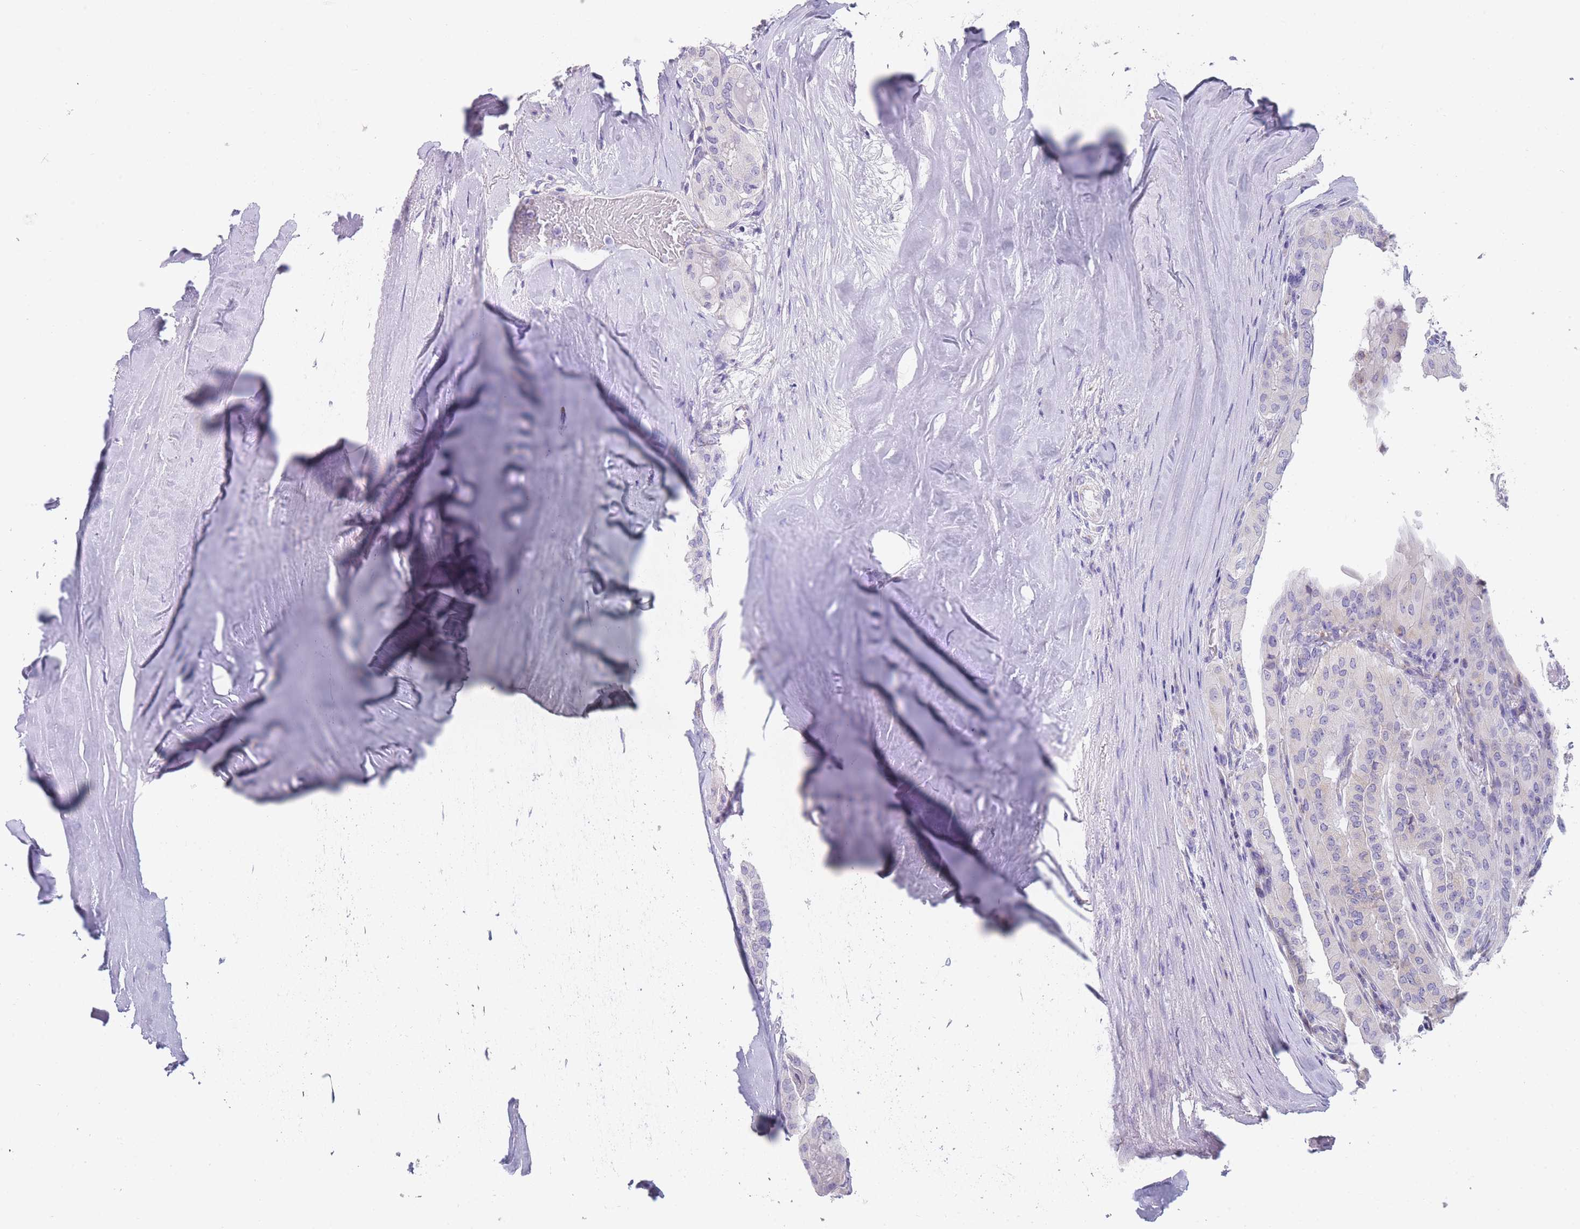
{"staining": {"intensity": "weak", "quantity": "<25%", "location": "cytoplasmic/membranous"}, "tissue": "thyroid cancer", "cell_type": "Tumor cells", "image_type": "cancer", "snomed": [{"axis": "morphology", "description": "Papillary adenocarcinoma, NOS"}, {"axis": "topography", "description": "Thyroid gland"}], "caption": "There is no significant expression in tumor cells of thyroid cancer.", "gene": "MRPS14", "patient": {"sex": "female", "age": 59}}